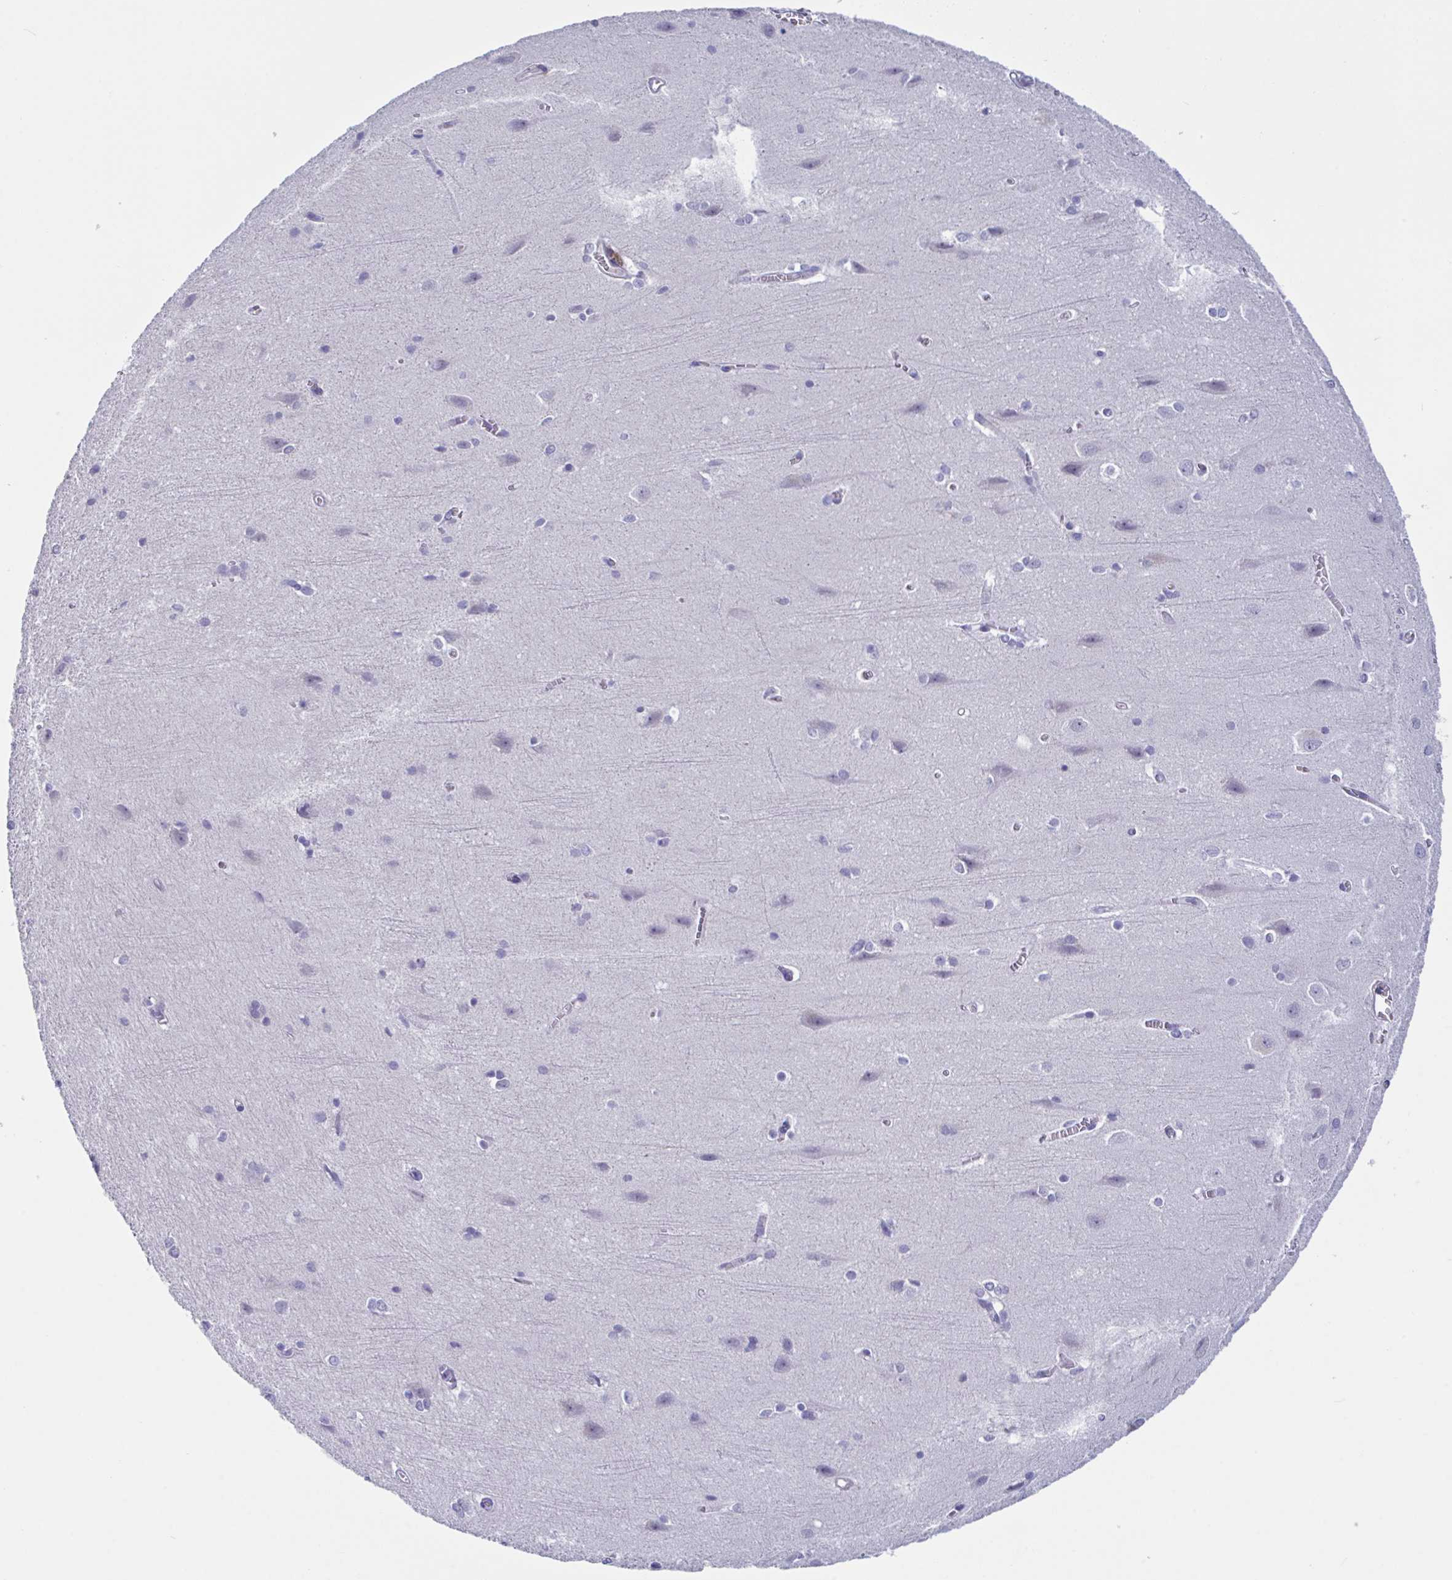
{"staining": {"intensity": "negative", "quantity": "none", "location": "none"}, "tissue": "cerebral cortex", "cell_type": "Endothelial cells", "image_type": "normal", "snomed": [{"axis": "morphology", "description": "Normal tissue, NOS"}, {"axis": "topography", "description": "Cerebral cortex"}], "caption": "High magnification brightfield microscopy of normal cerebral cortex stained with DAB (brown) and counterstained with hematoxylin (blue): endothelial cells show no significant staining. The staining is performed using DAB (3,3'-diaminobenzidine) brown chromogen with nuclei counter-stained in using hematoxylin.", "gene": "MS4A14", "patient": {"sex": "male", "age": 37}}